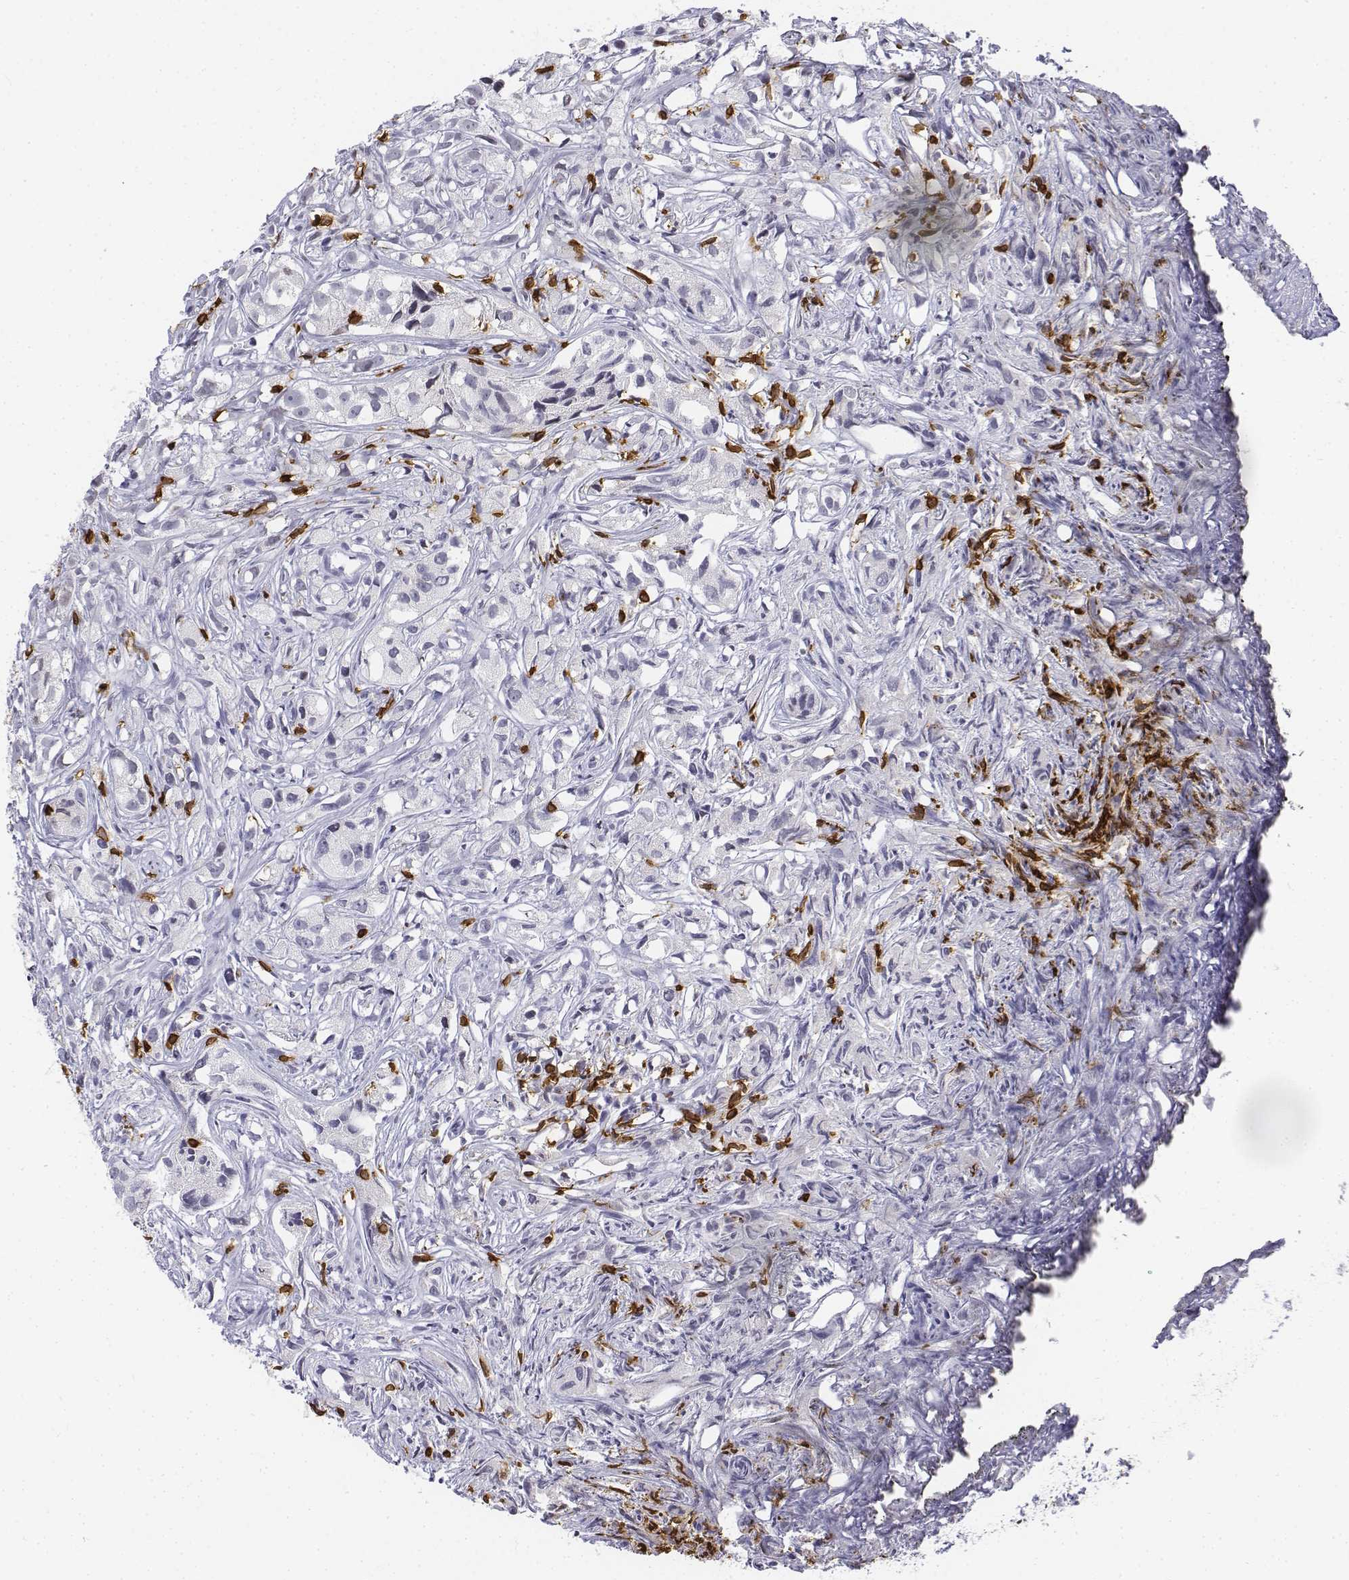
{"staining": {"intensity": "negative", "quantity": "none", "location": "none"}, "tissue": "prostate cancer", "cell_type": "Tumor cells", "image_type": "cancer", "snomed": [{"axis": "morphology", "description": "Adenocarcinoma, High grade"}, {"axis": "topography", "description": "Prostate"}], "caption": "DAB immunohistochemical staining of prostate cancer (adenocarcinoma (high-grade)) shows no significant staining in tumor cells.", "gene": "CD3E", "patient": {"sex": "male", "age": 68}}